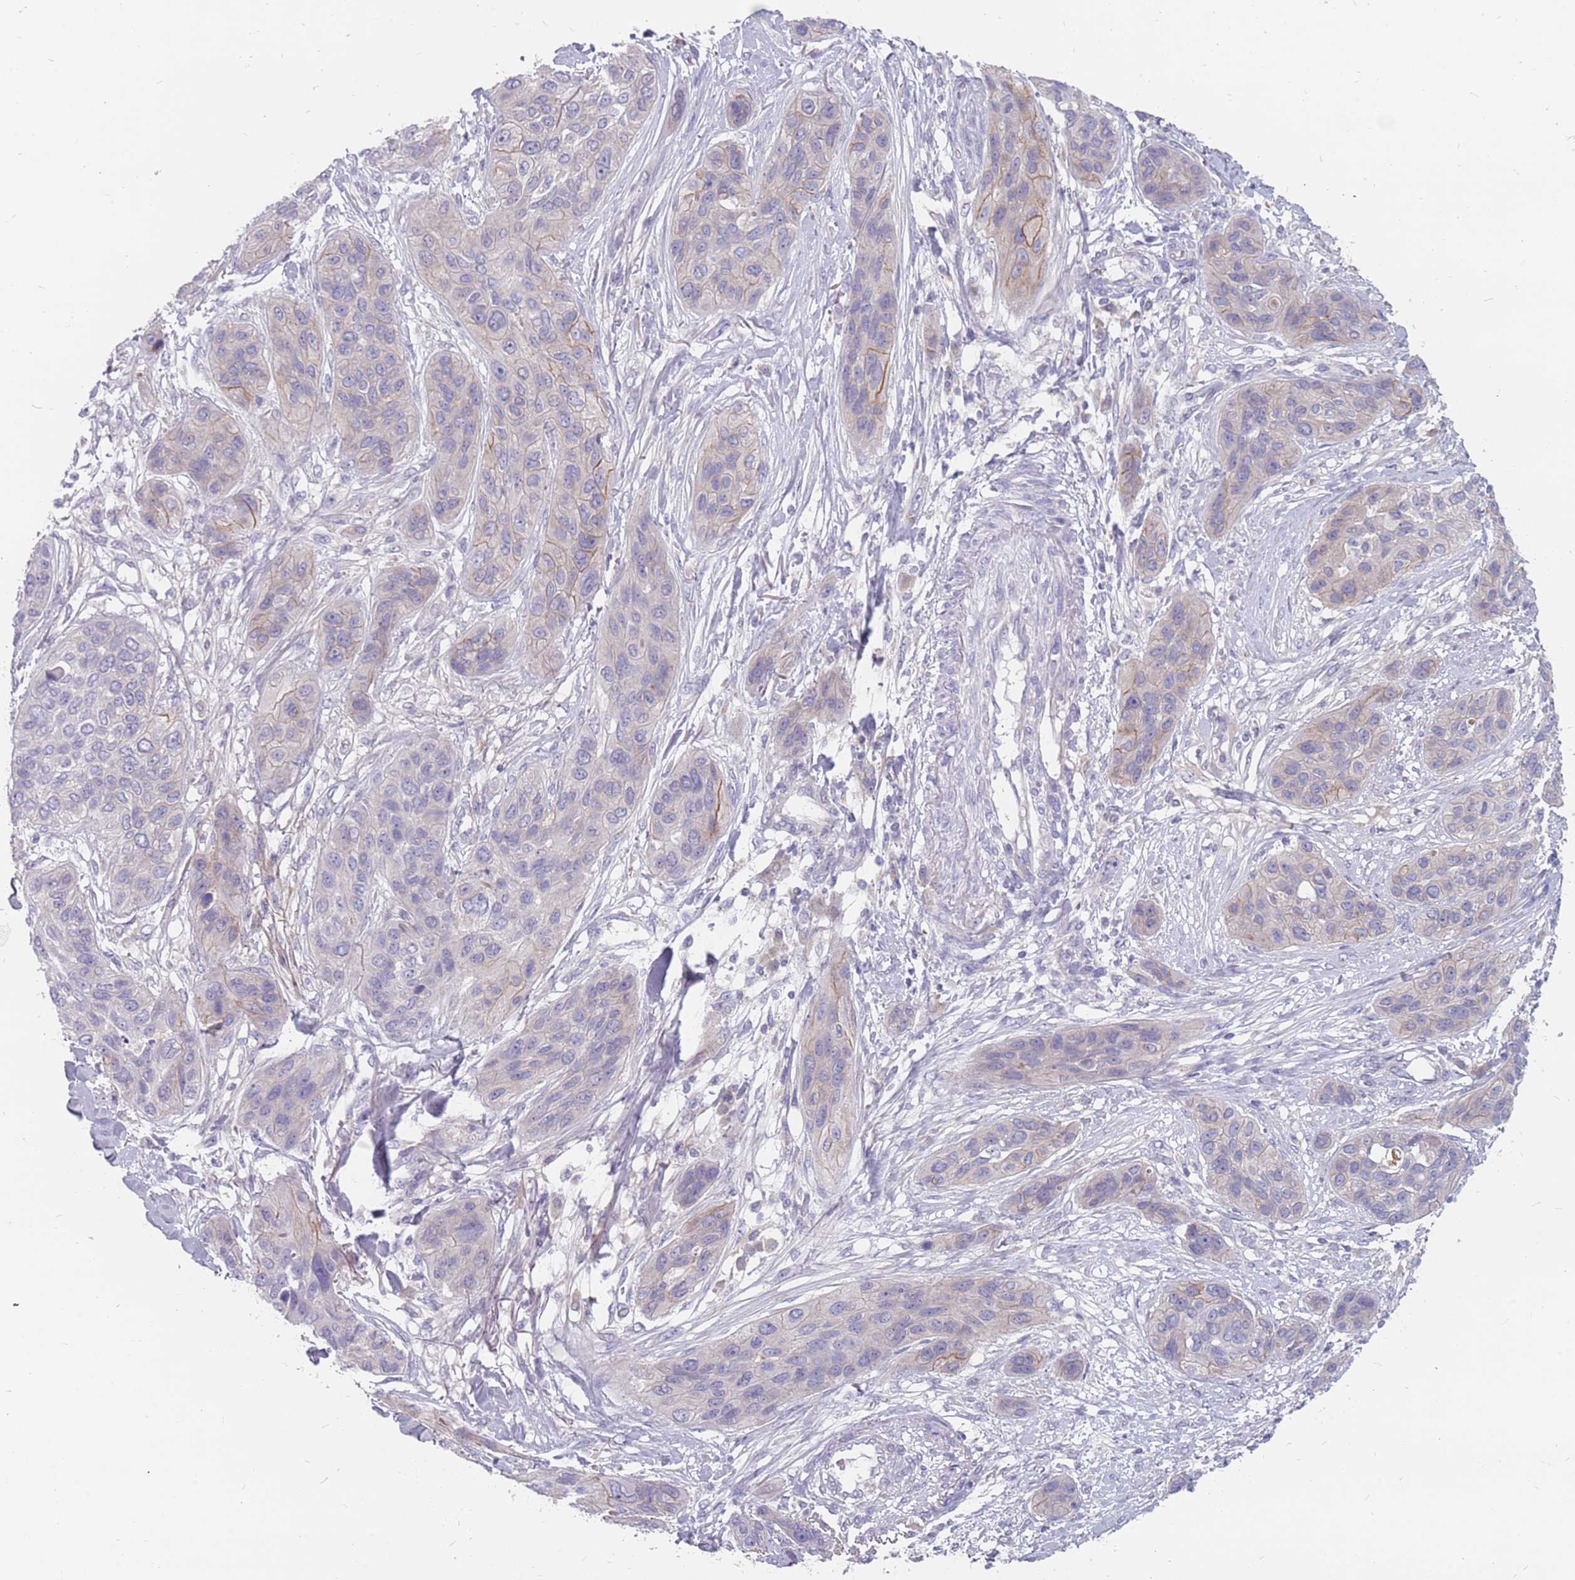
{"staining": {"intensity": "weak", "quantity": "<25%", "location": "cytoplasmic/membranous"}, "tissue": "lung cancer", "cell_type": "Tumor cells", "image_type": "cancer", "snomed": [{"axis": "morphology", "description": "Squamous cell carcinoma, NOS"}, {"axis": "topography", "description": "Lung"}], "caption": "This is an IHC histopathology image of human lung cancer. There is no staining in tumor cells.", "gene": "CMTR2", "patient": {"sex": "female", "age": 70}}